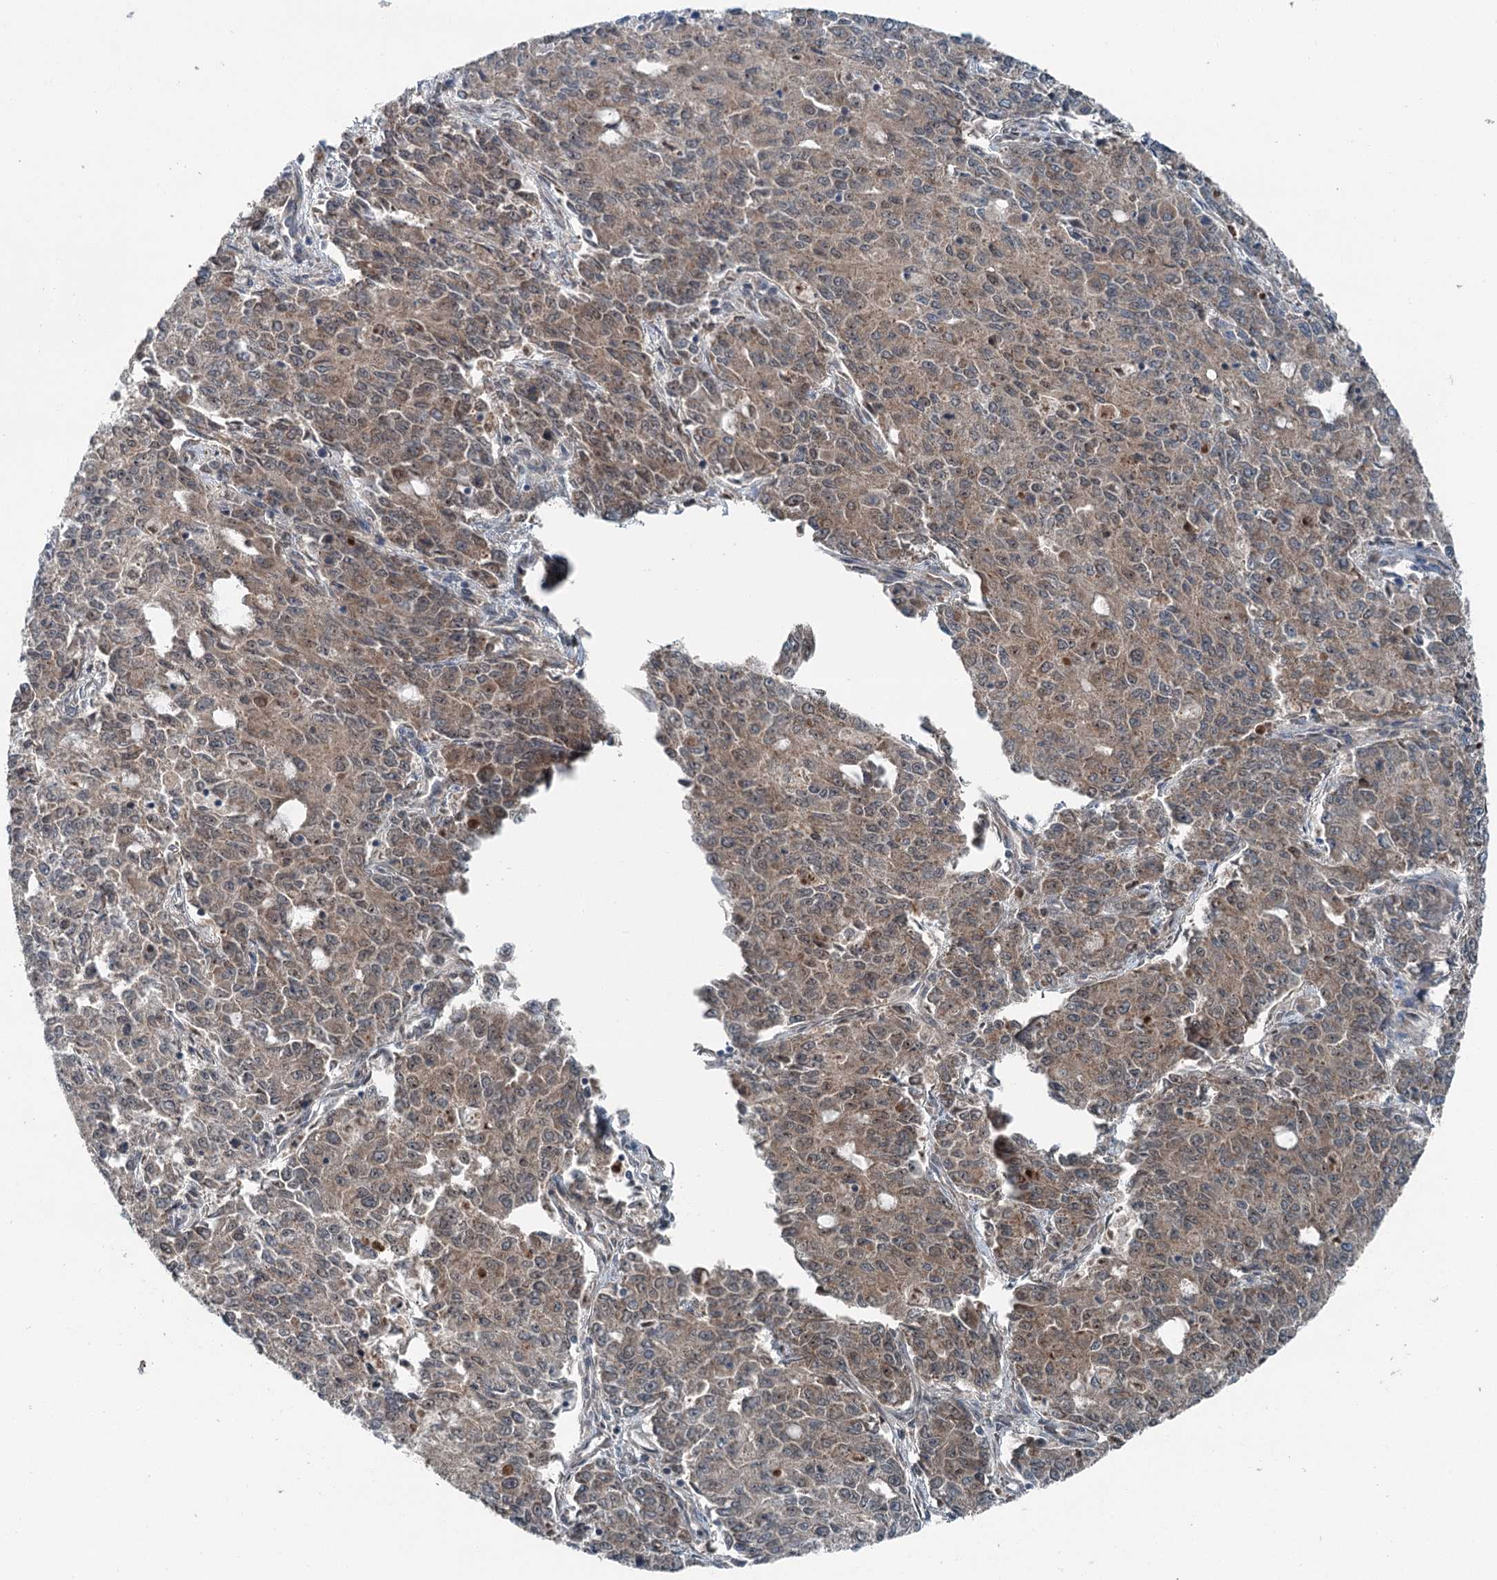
{"staining": {"intensity": "moderate", "quantity": "25%-75%", "location": "cytoplasmic/membranous"}, "tissue": "endometrial cancer", "cell_type": "Tumor cells", "image_type": "cancer", "snomed": [{"axis": "morphology", "description": "Adenocarcinoma, NOS"}, {"axis": "topography", "description": "Endometrium"}], "caption": "This photomicrograph displays endometrial adenocarcinoma stained with immunohistochemistry to label a protein in brown. The cytoplasmic/membranous of tumor cells show moderate positivity for the protein. Nuclei are counter-stained blue.", "gene": "WAPL", "patient": {"sex": "female", "age": 50}}